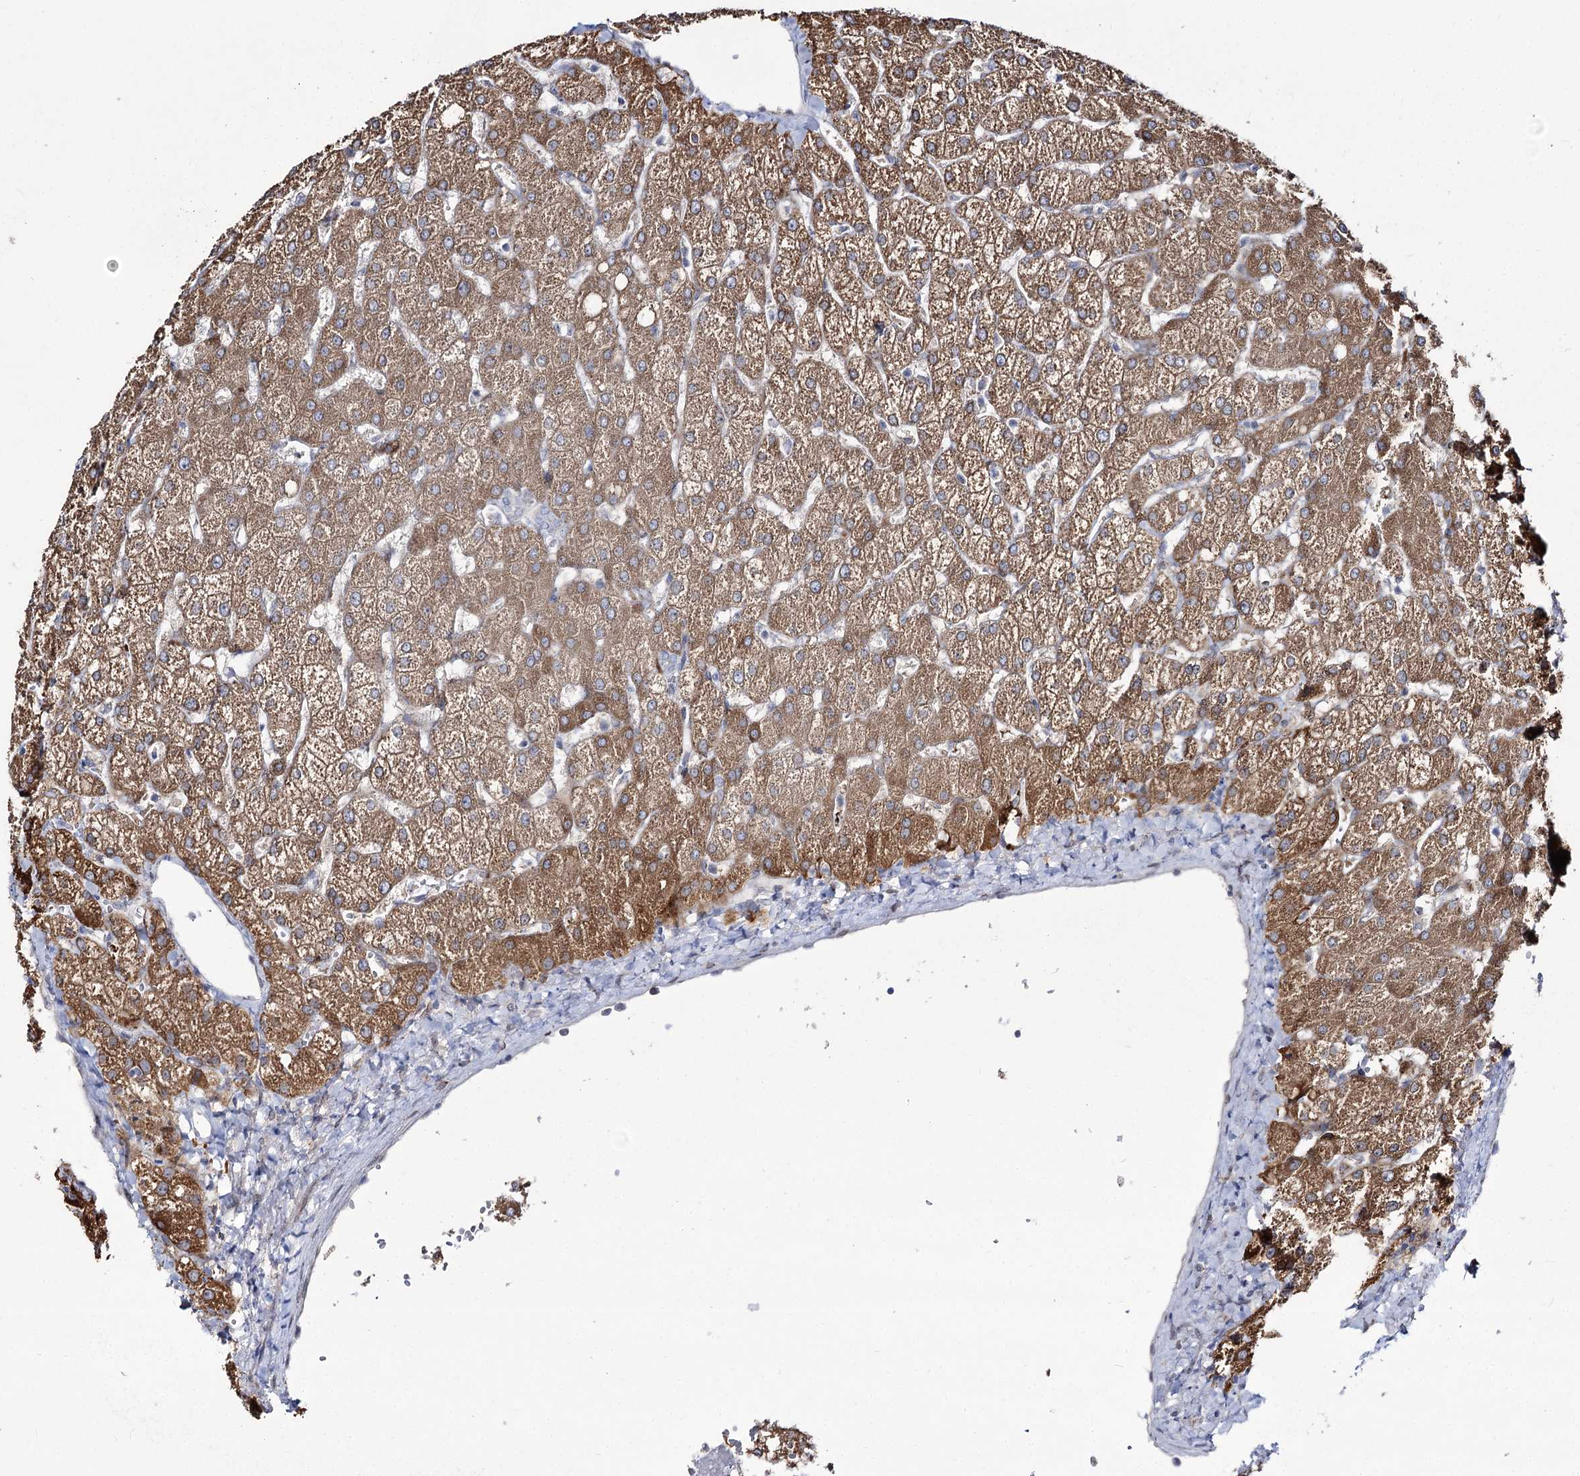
{"staining": {"intensity": "negative", "quantity": "none", "location": "none"}, "tissue": "liver", "cell_type": "Cholangiocytes", "image_type": "normal", "snomed": [{"axis": "morphology", "description": "Normal tissue, NOS"}, {"axis": "topography", "description": "Liver"}], "caption": "Immunohistochemistry (IHC) of benign liver displays no positivity in cholangiocytes.", "gene": "C11orf80", "patient": {"sex": "female", "age": 54}}